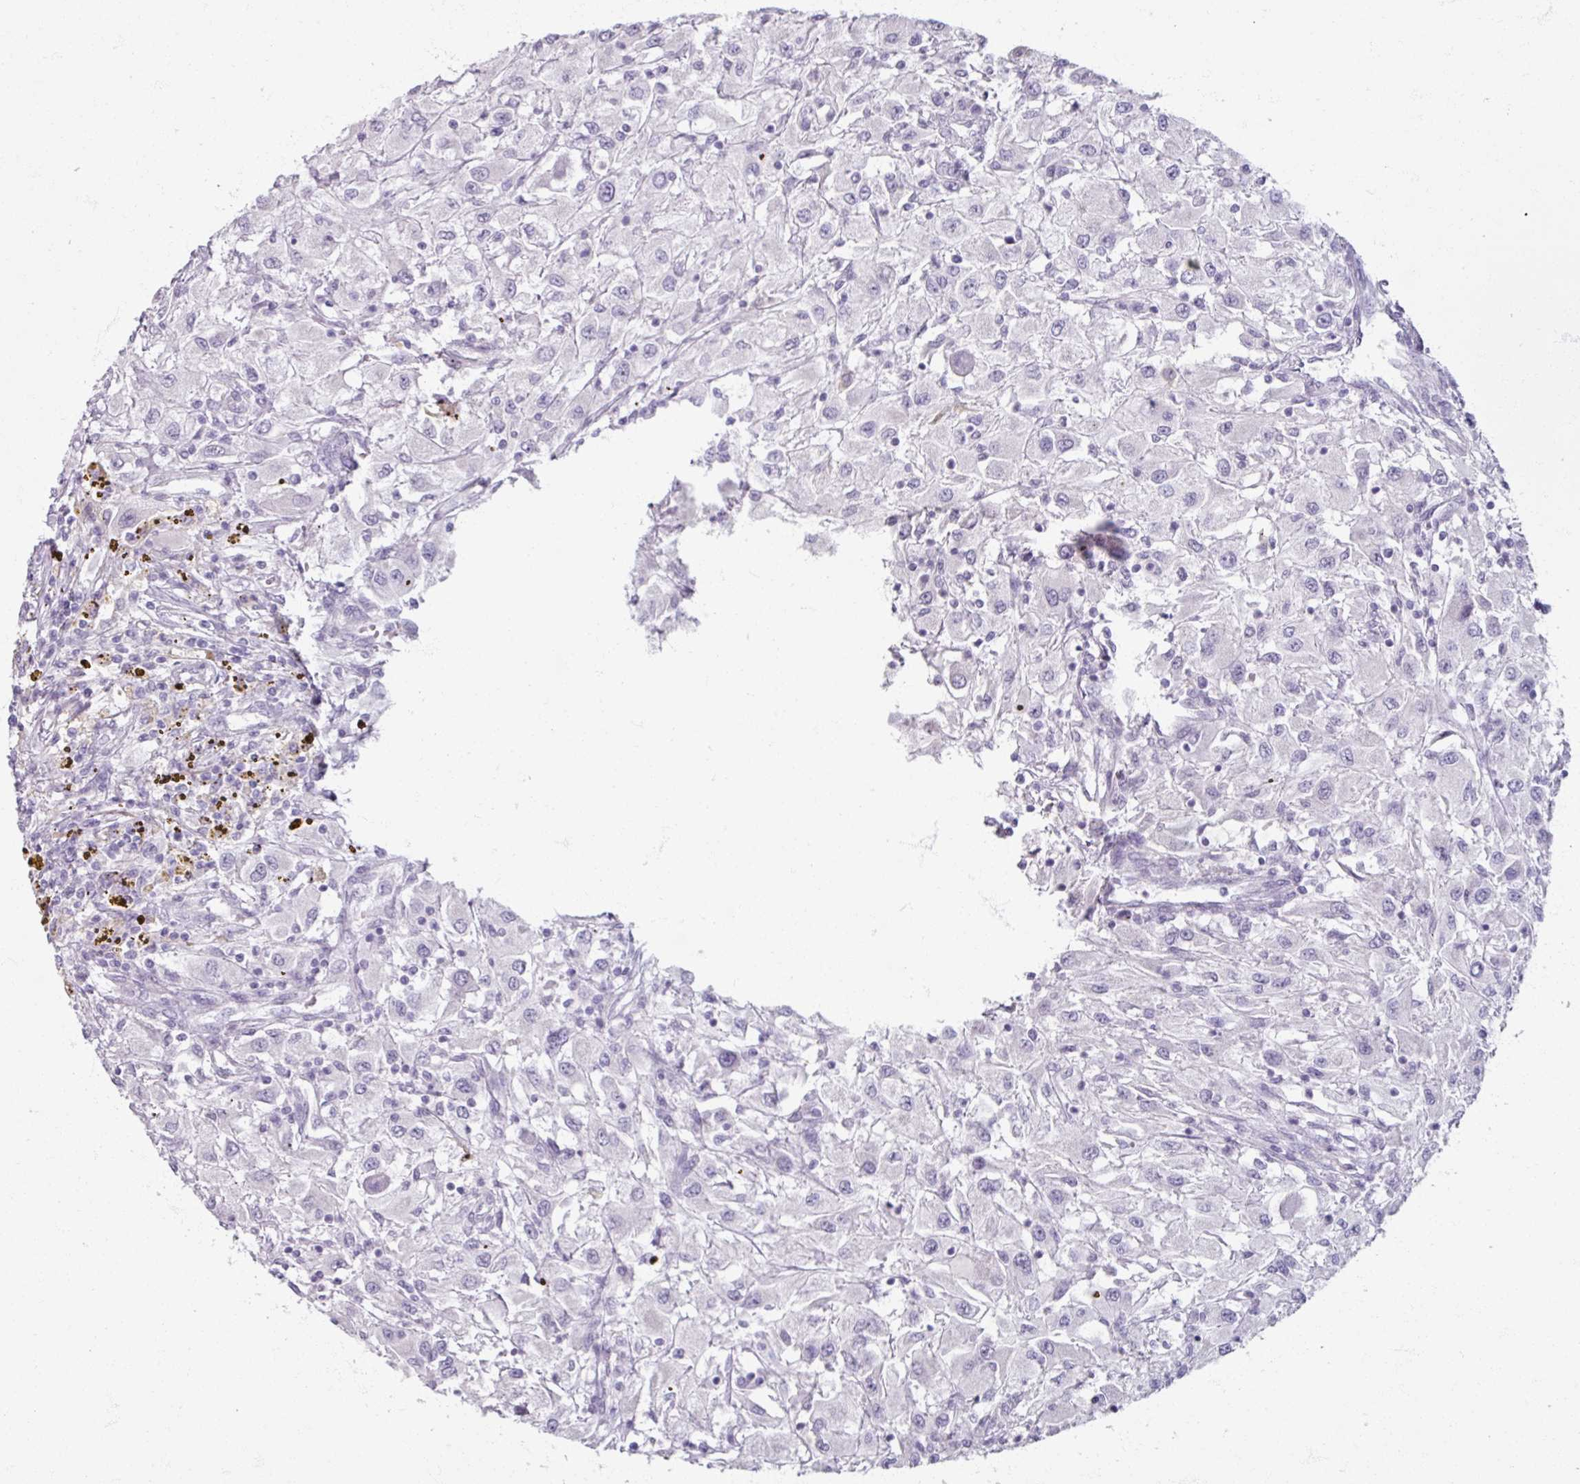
{"staining": {"intensity": "negative", "quantity": "none", "location": "none"}, "tissue": "renal cancer", "cell_type": "Tumor cells", "image_type": "cancer", "snomed": [{"axis": "morphology", "description": "Adenocarcinoma, NOS"}, {"axis": "topography", "description": "Kidney"}], "caption": "Renal cancer (adenocarcinoma) was stained to show a protein in brown. There is no significant staining in tumor cells.", "gene": "TG", "patient": {"sex": "female", "age": 67}}